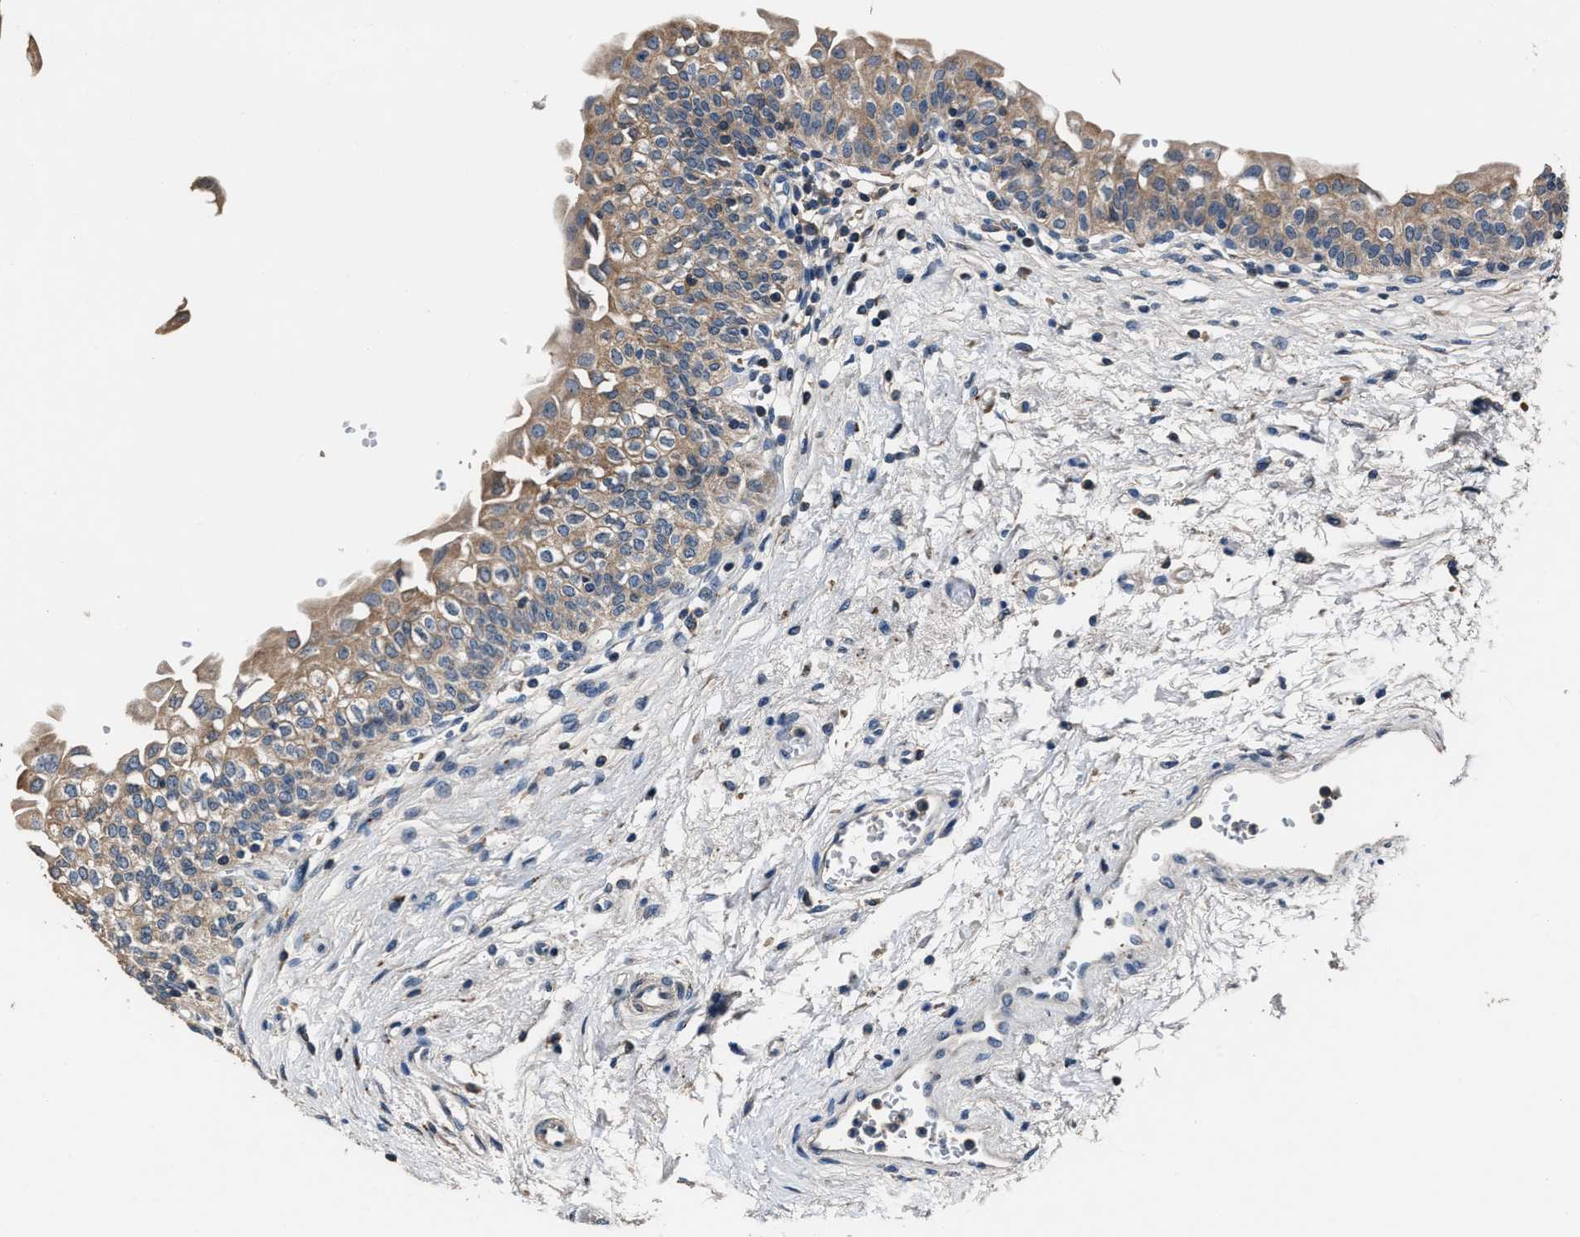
{"staining": {"intensity": "moderate", "quantity": "25%-75%", "location": "cytoplasmic/membranous"}, "tissue": "urinary bladder", "cell_type": "Urothelial cells", "image_type": "normal", "snomed": [{"axis": "morphology", "description": "Normal tissue, NOS"}, {"axis": "topography", "description": "Urinary bladder"}], "caption": "IHC (DAB) staining of benign urinary bladder exhibits moderate cytoplasmic/membranous protein staining in about 25%-75% of urothelial cells.", "gene": "DNAJC24", "patient": {"sex": "male", "age": 55}}